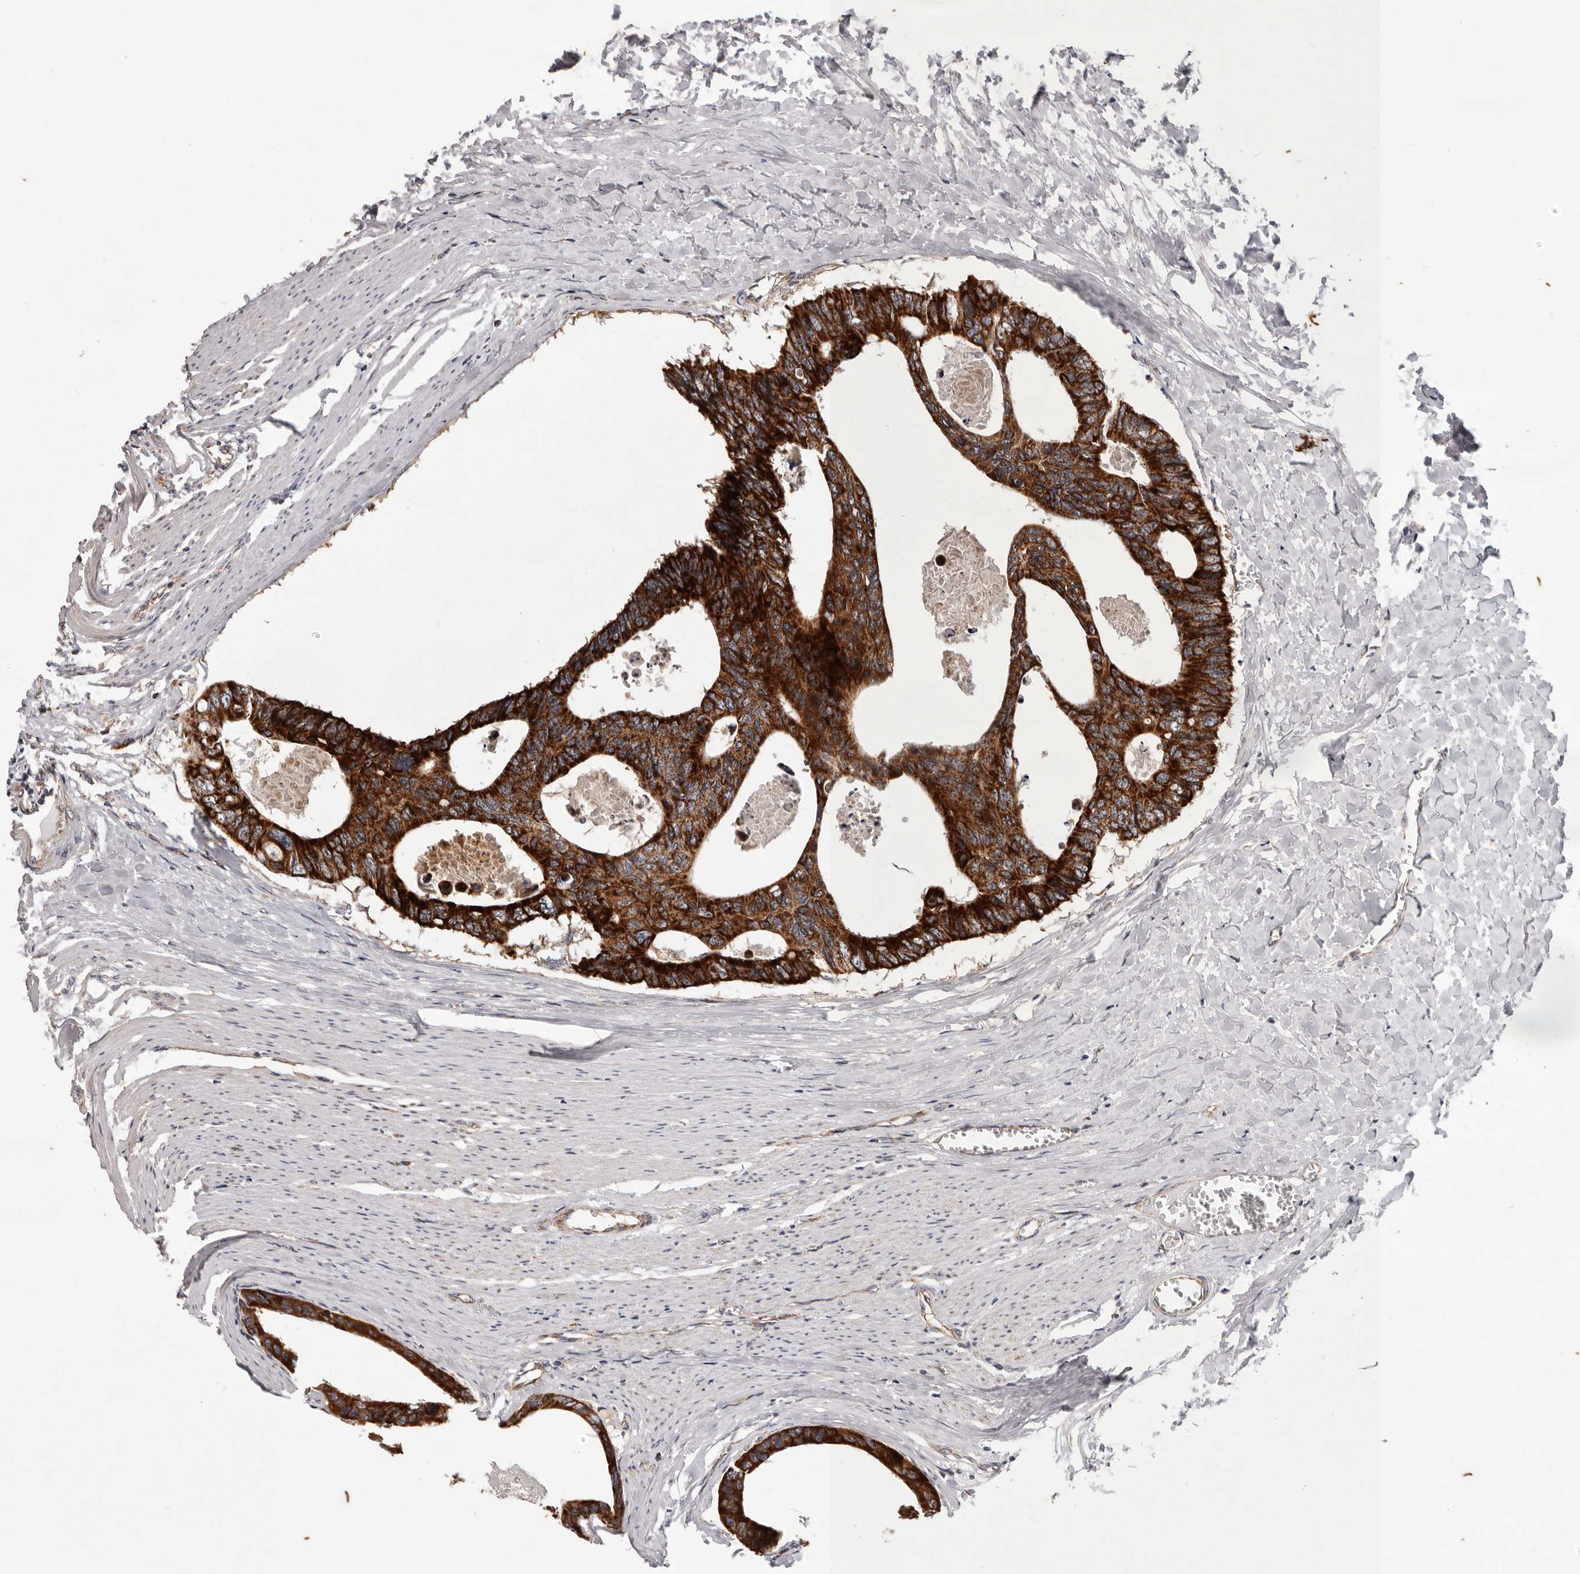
{"staining": {"intensity": "strong", "quantity": ">75%", "location": "cytoplasmic/membranous"}, "tissue": "colorectal cancer", "cell_type": "Tumor cells", "image_type": "cancer", "snomed": [{"axis": "morphology", "description": "Adenocarcinoma, NOS"}, {"axis": "topography", "description": "Colon"}], "caption": "Tumor cells display high levels of strong cytoplasmic/membranous expression in about >75% of cells in colorectal cancer.", "gene": "MRPS10", "patient": {"sex": "female", "age": 55}}